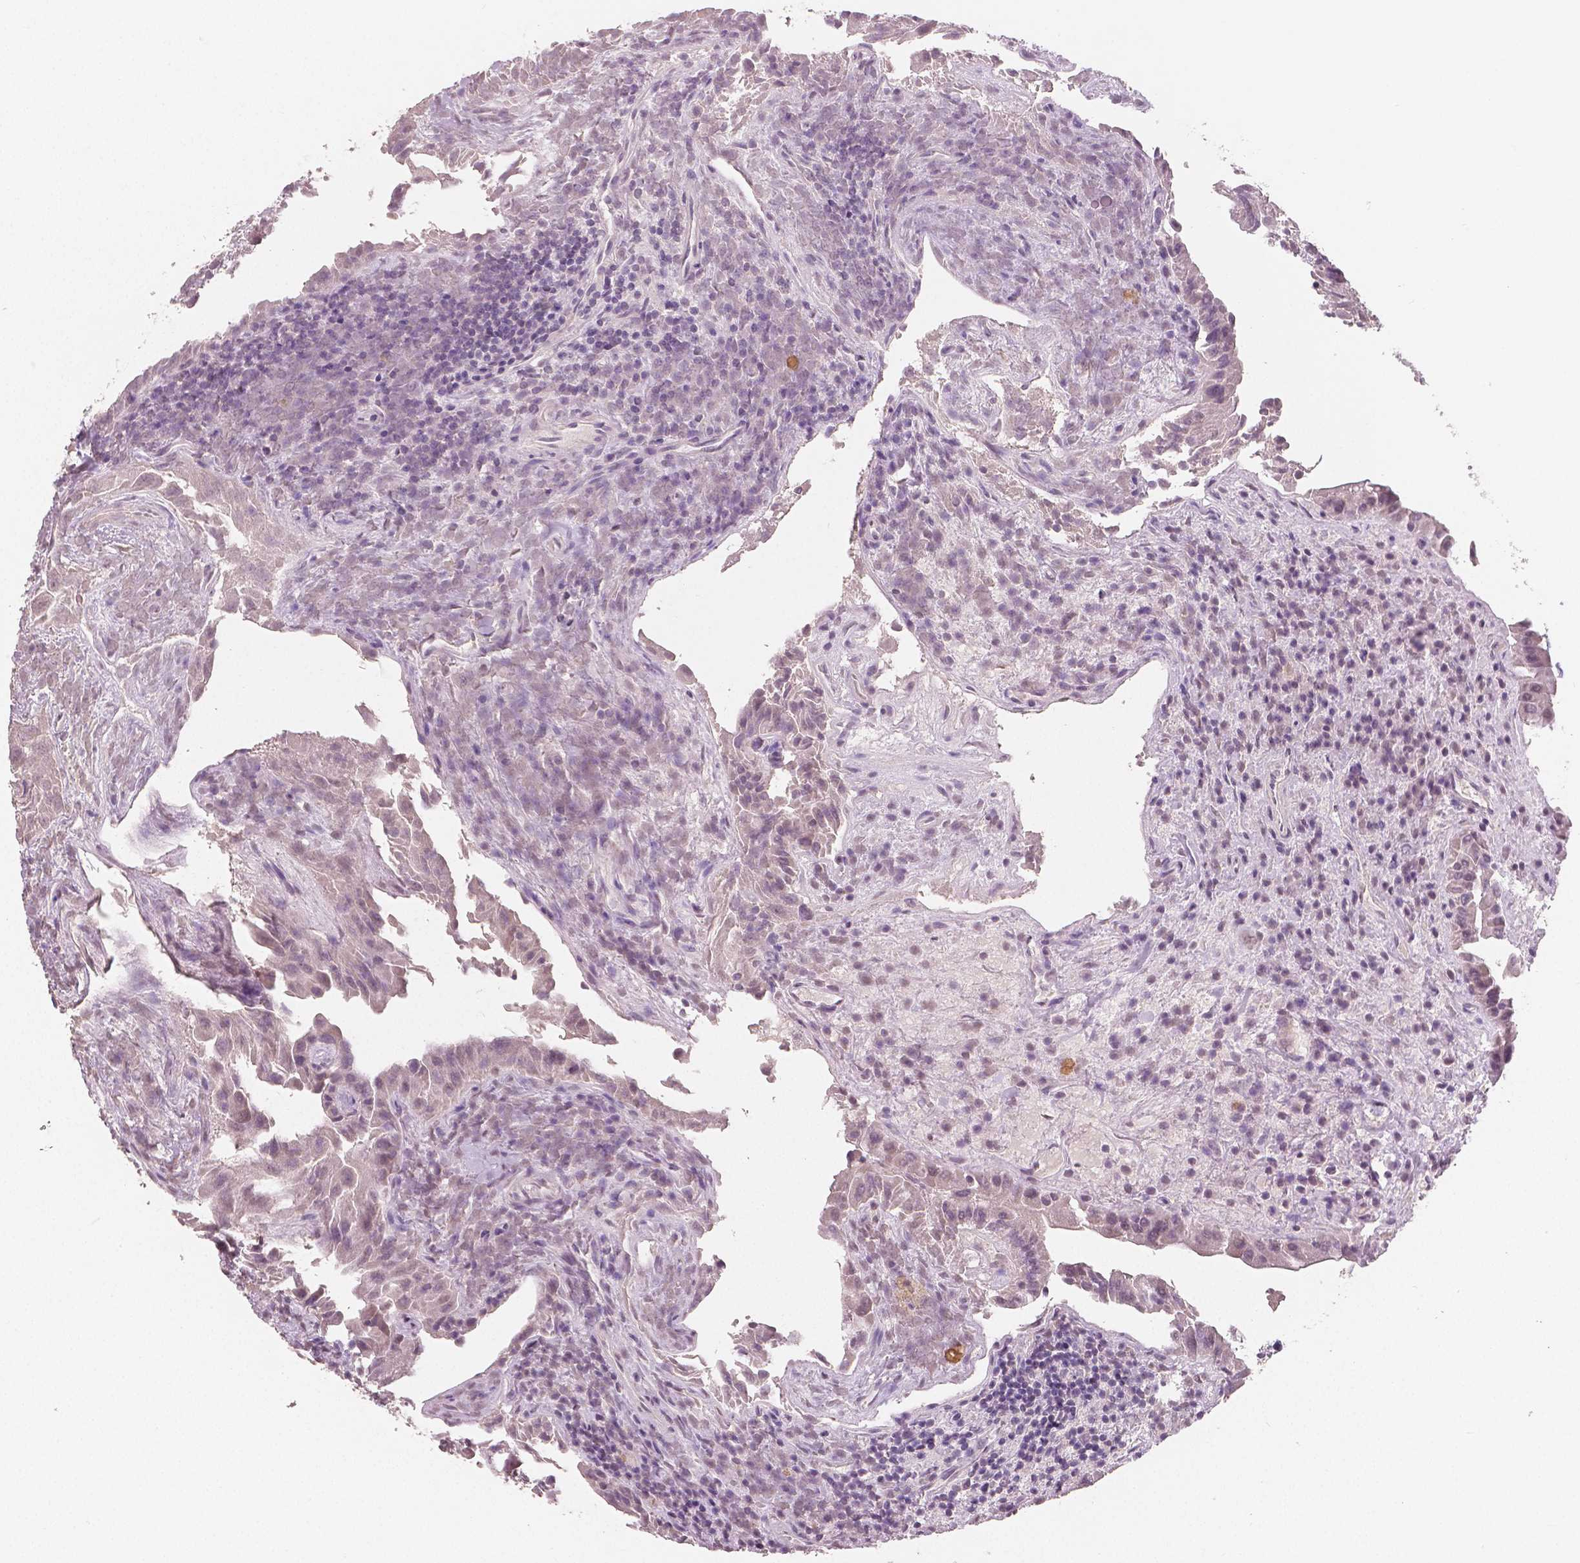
{"staining": {"intensity": "negative", "quantity": "none", "location": "none"}, "tissue": "thyroid cancer", "cell_type": "Tumor cells", "image_type": "cancer", "snomed": [{"axis": "morphology", "description": "Papillary adenocarcinoma, NOS"}, {"axis": "topography", "description": "Thyroid gland"}], "caption": "Tumor cells show no significant protein positivity in thyroid cancer.", "gene": "RNASE7", "patient": {"sex": "female", "age": 37}}